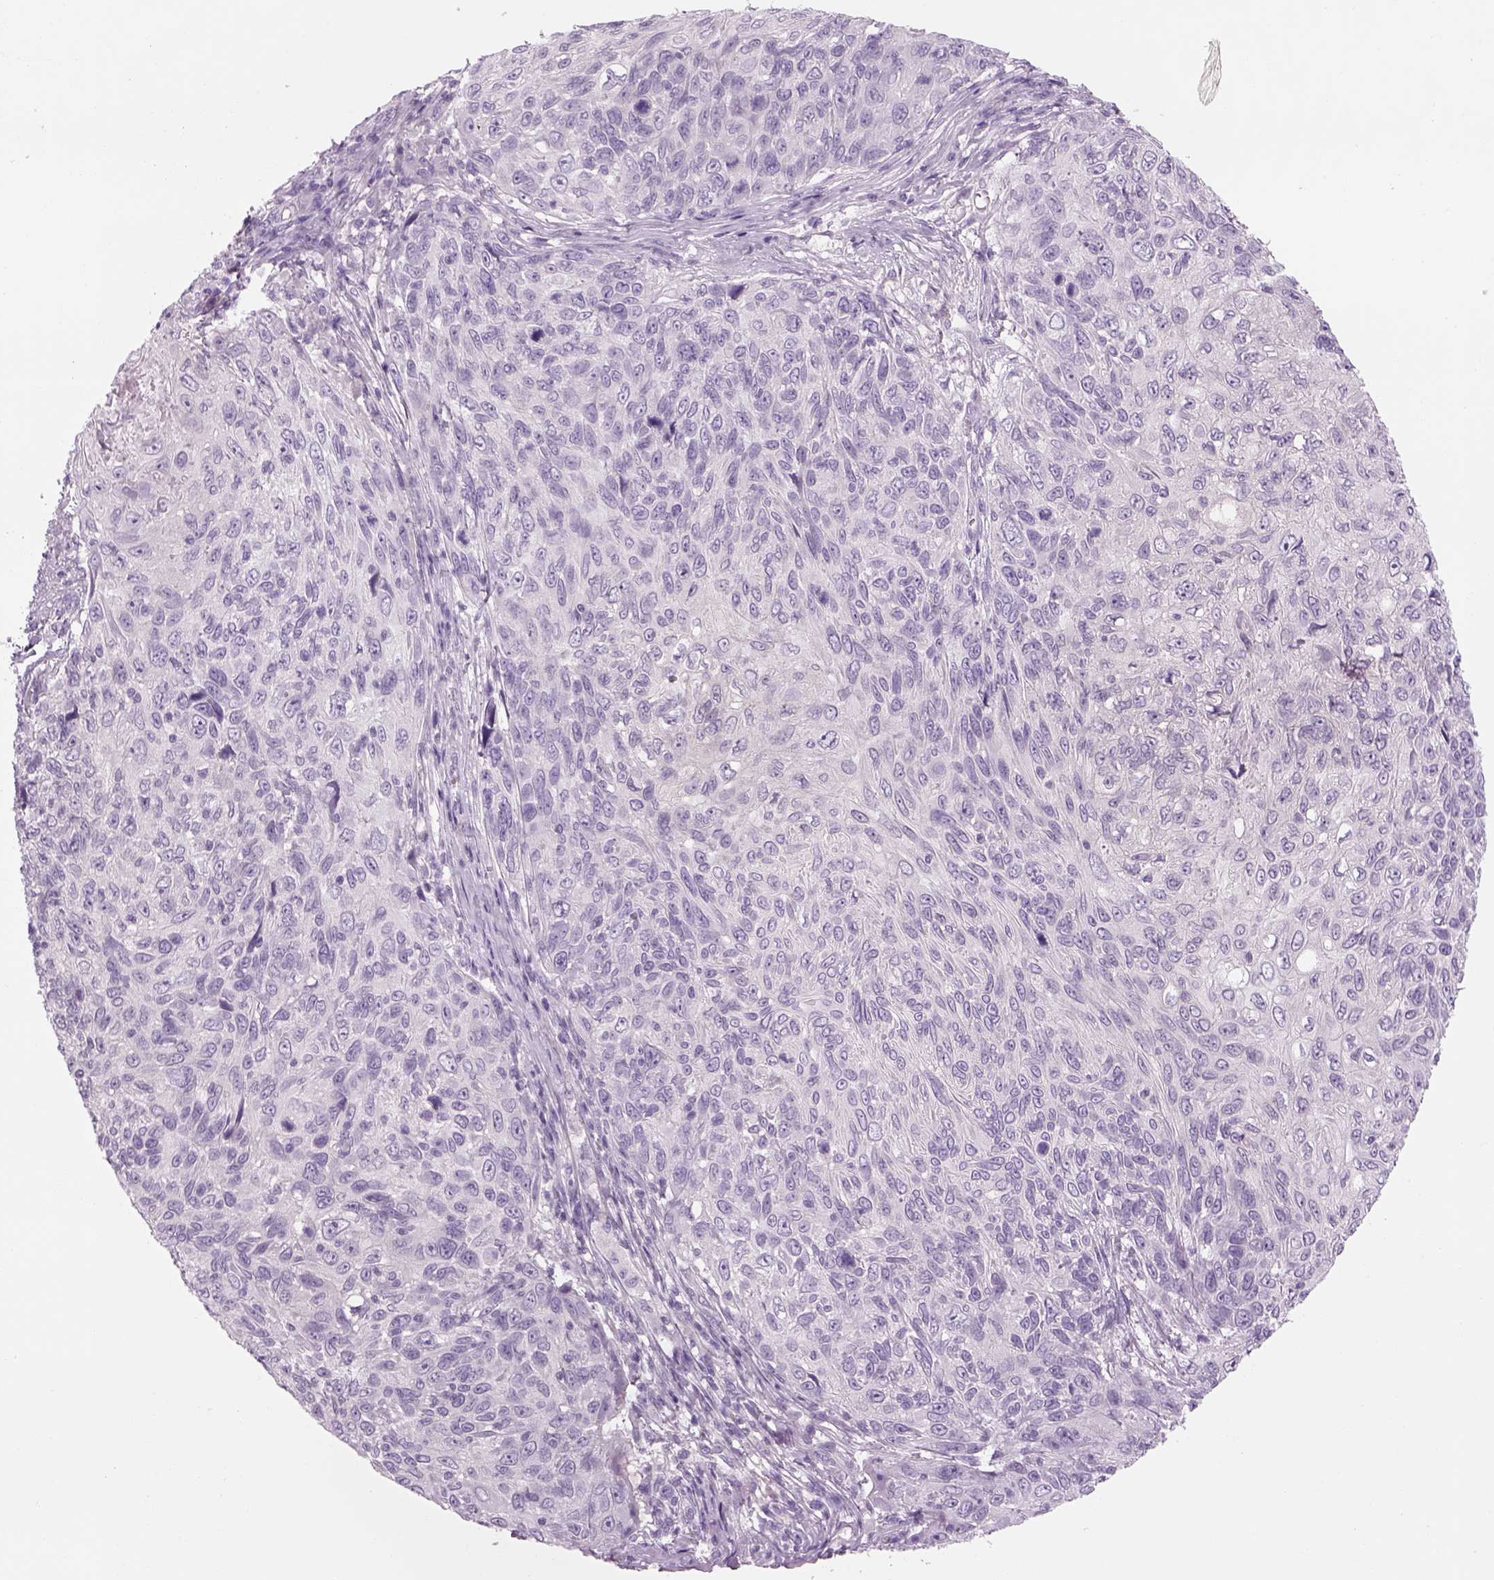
{"staining": {"intensity": "negative", "quantity": "none", "location": "none"}, "tissue": "skin cancer", "cell_type": "Tumor cells", "image_type": "cancer", "snomed": [{"axis": "morphology", "description": "Squamous cell carcinoma, NOS"}, {"axis": "topography", "description": "Skin"}], "caption": "Skin cancer (squamous cell carcinoma) stained for a protein using immunohistochemistry (IHC) demonstrates no expression tumor cells.", "gene": "MDH1B", "patient": {"sex": "male", "age": 92}}